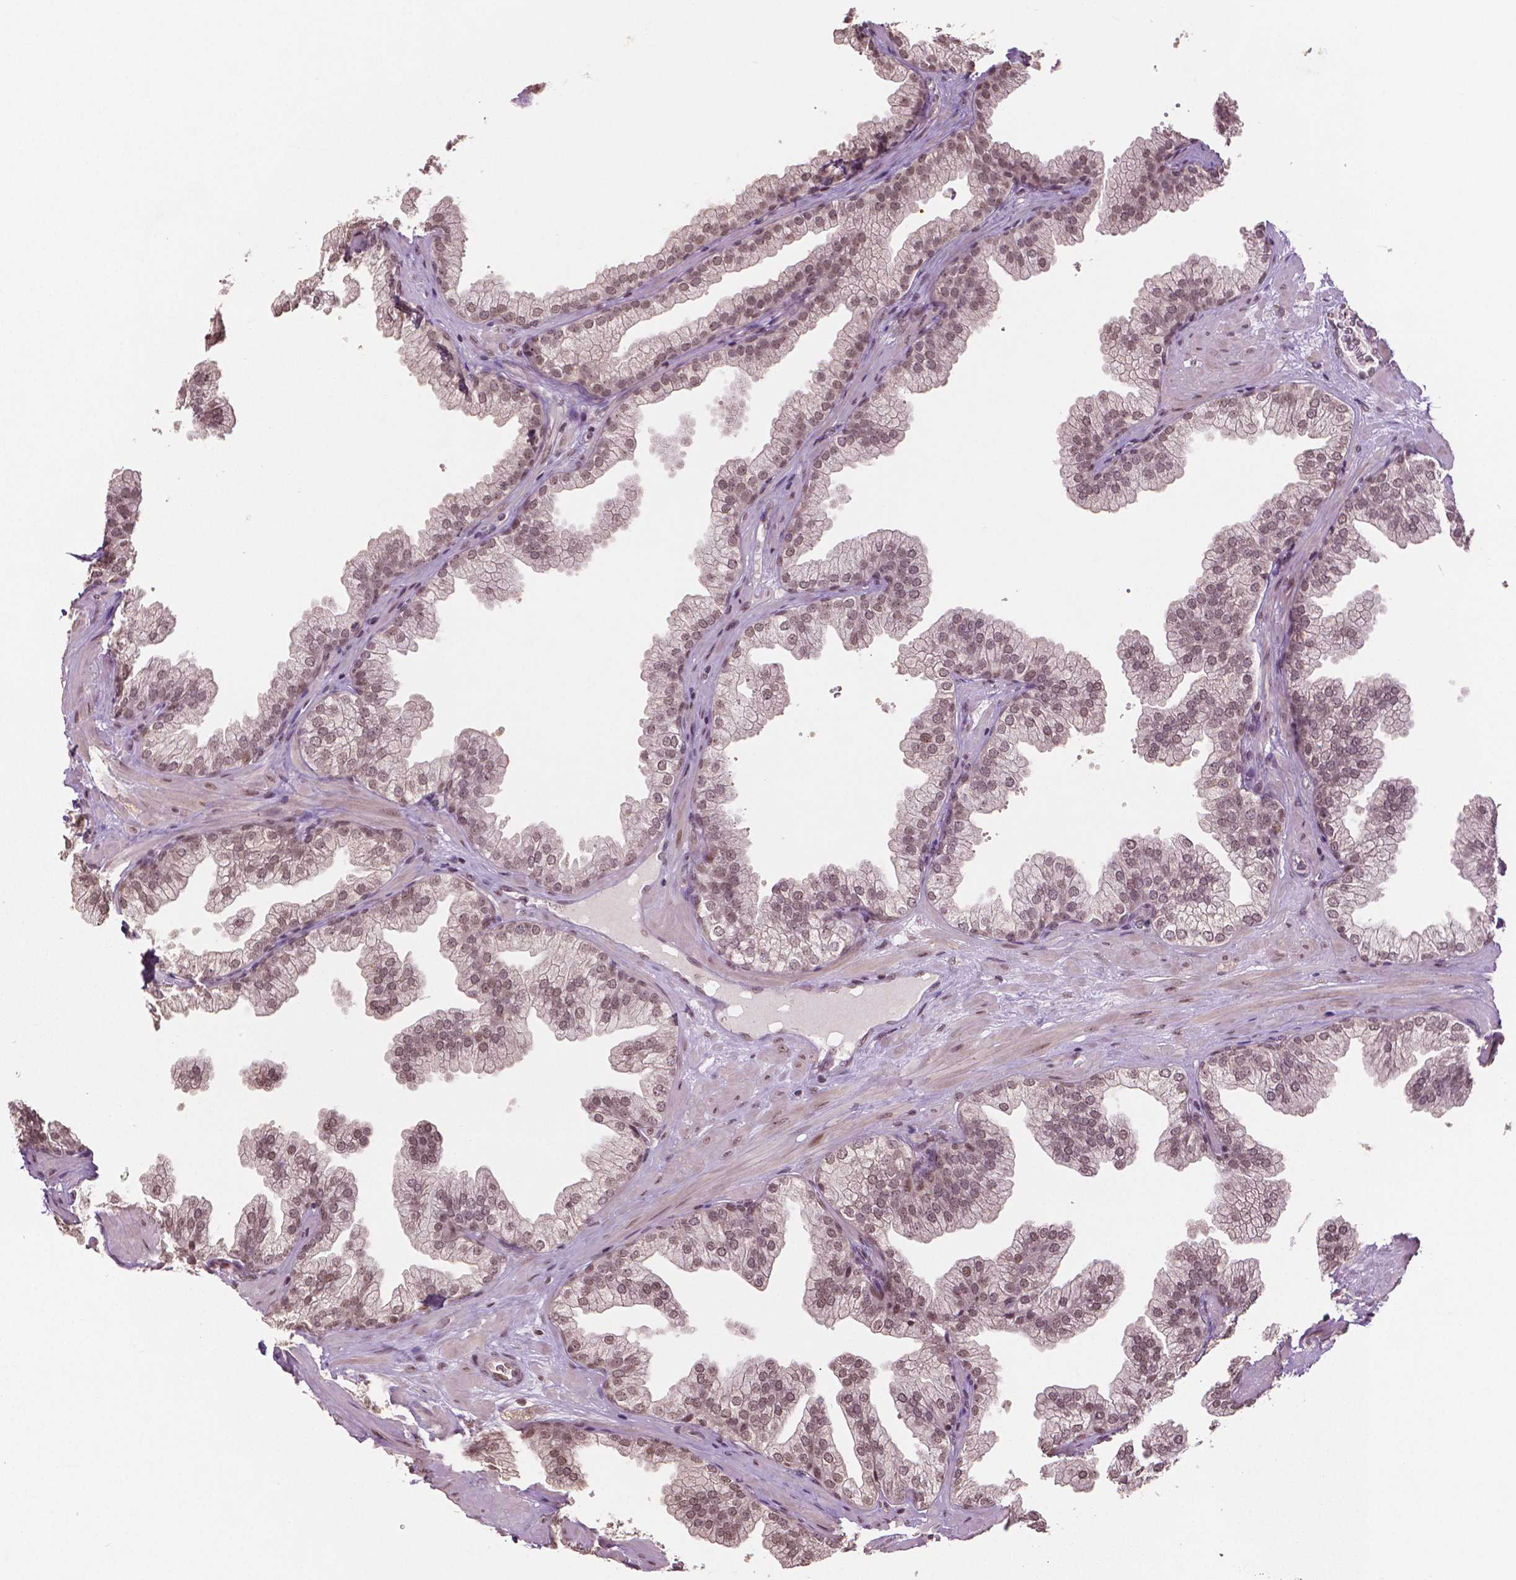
{"staining": {"intensity": "moderate", "quantity": ">75%", "location": "nuclear"}, "tissue": "prostate", "cell_type": "Glandular cells", "image_type": "normal", "snomed": [{"axis": "morphology", "description": "Normal tissue, NOS"}, {"axis": "topography", "description": "Prostate"}], "caption": "Protein analysis of normal prostate demonstrates moderate nuclear positivity in approximately >75% of glandular cells.", "gene": "DEK", "patient": {"sex": "male", "age": 37}}